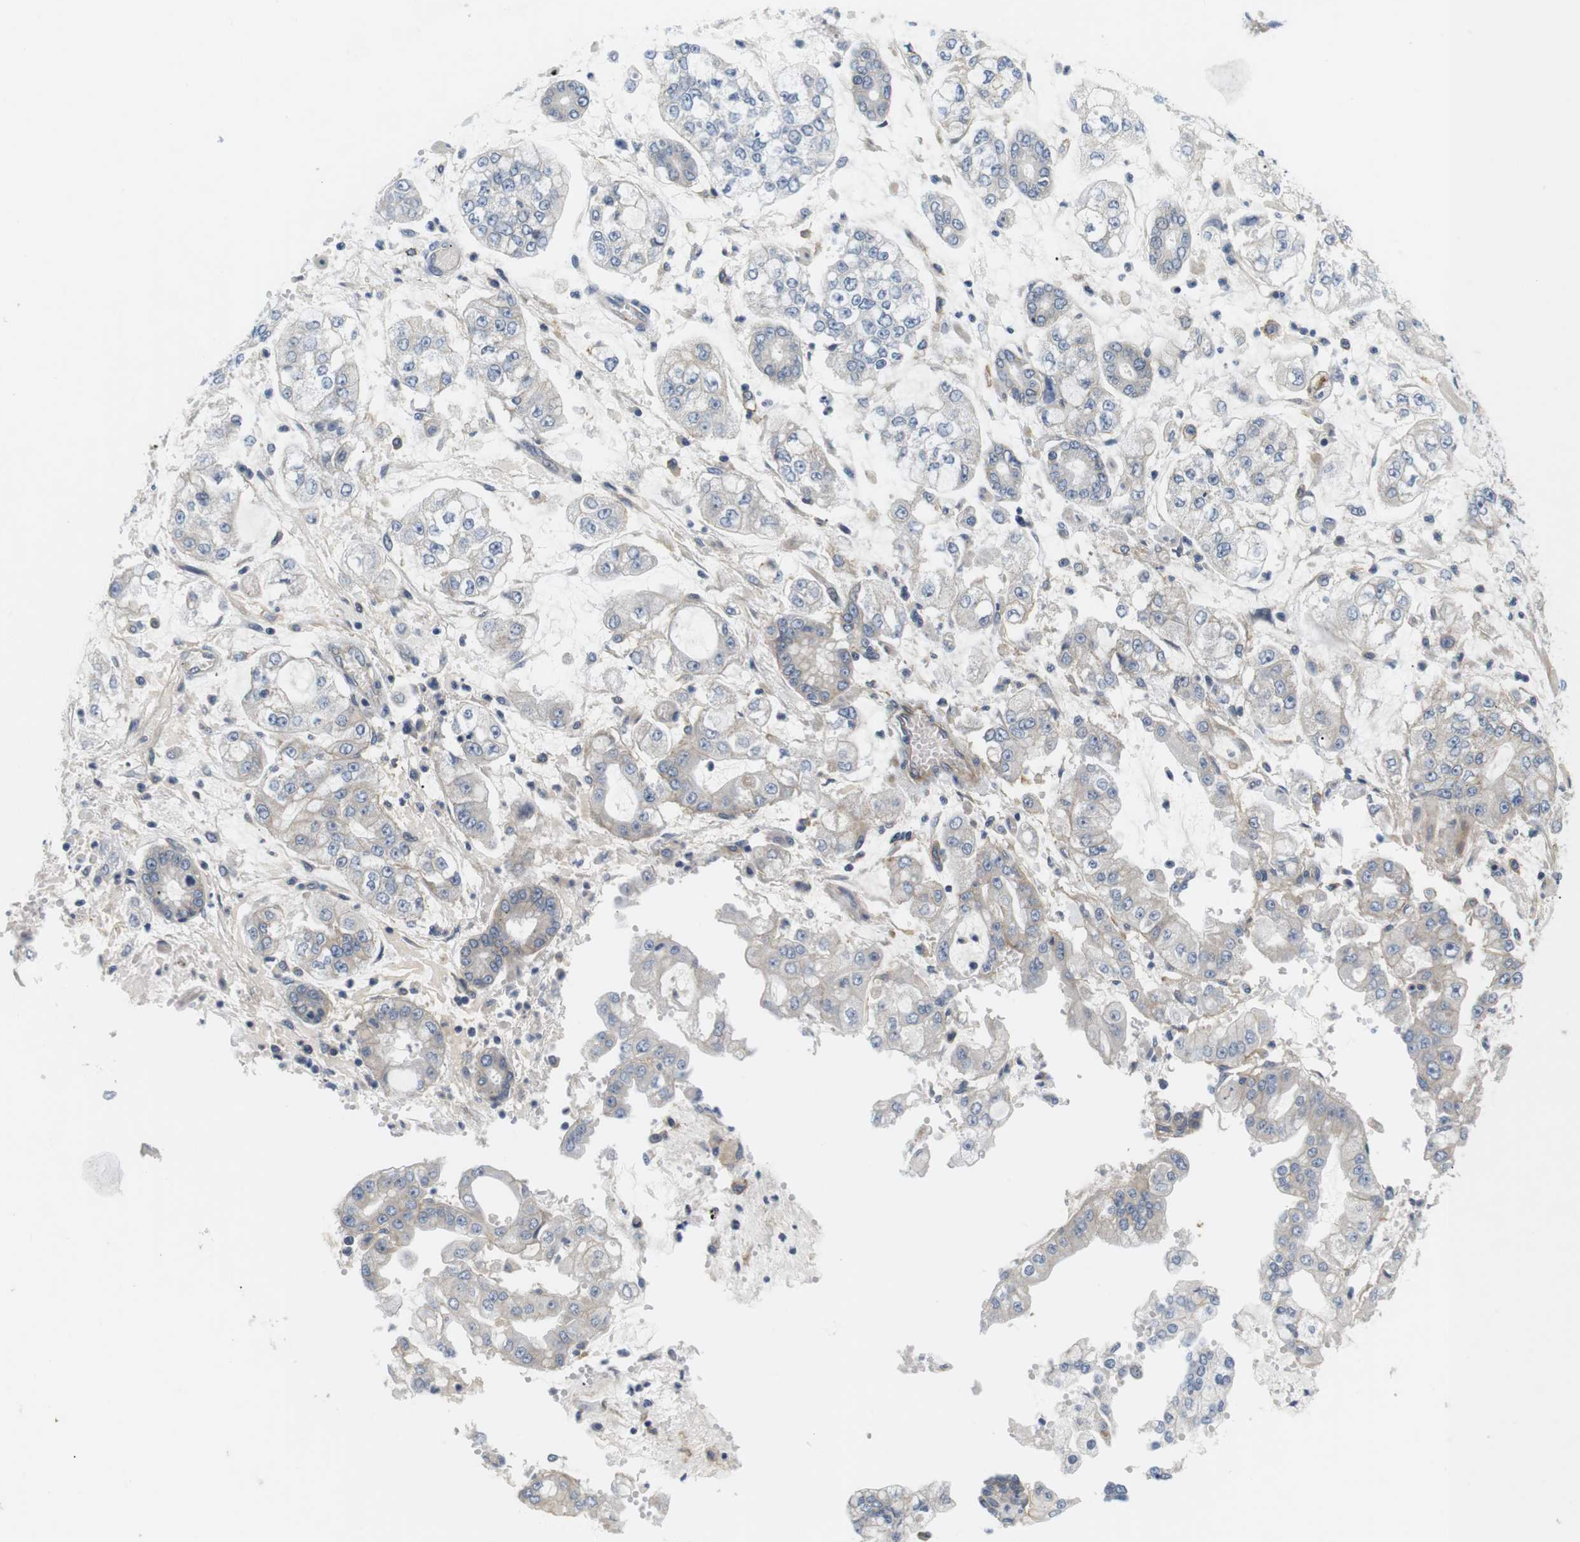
{"staining": {"intensity": "negative", "quantity": "none", "location": "none"}, "tissue": "stomach cancer", "cell_type": "Tumor cells", "image_type": "cancer", "snomed": [{"axis": "morphology", "description": "Adenocarcinoma, NOS"}, {"axis": "topography", "description": "Stomach"}], "caption": "Tumor cells are negative for protein expression in human stomach adenocarcinoma. (Stains: DAB (3,3'-diaminobenzidine) IHC with hematoxylin counter stain, Microscopy: brightfield microscopy at high magnification).", "gene": "SLC30A1", "patient": {"sex": "male", "age": 76}}